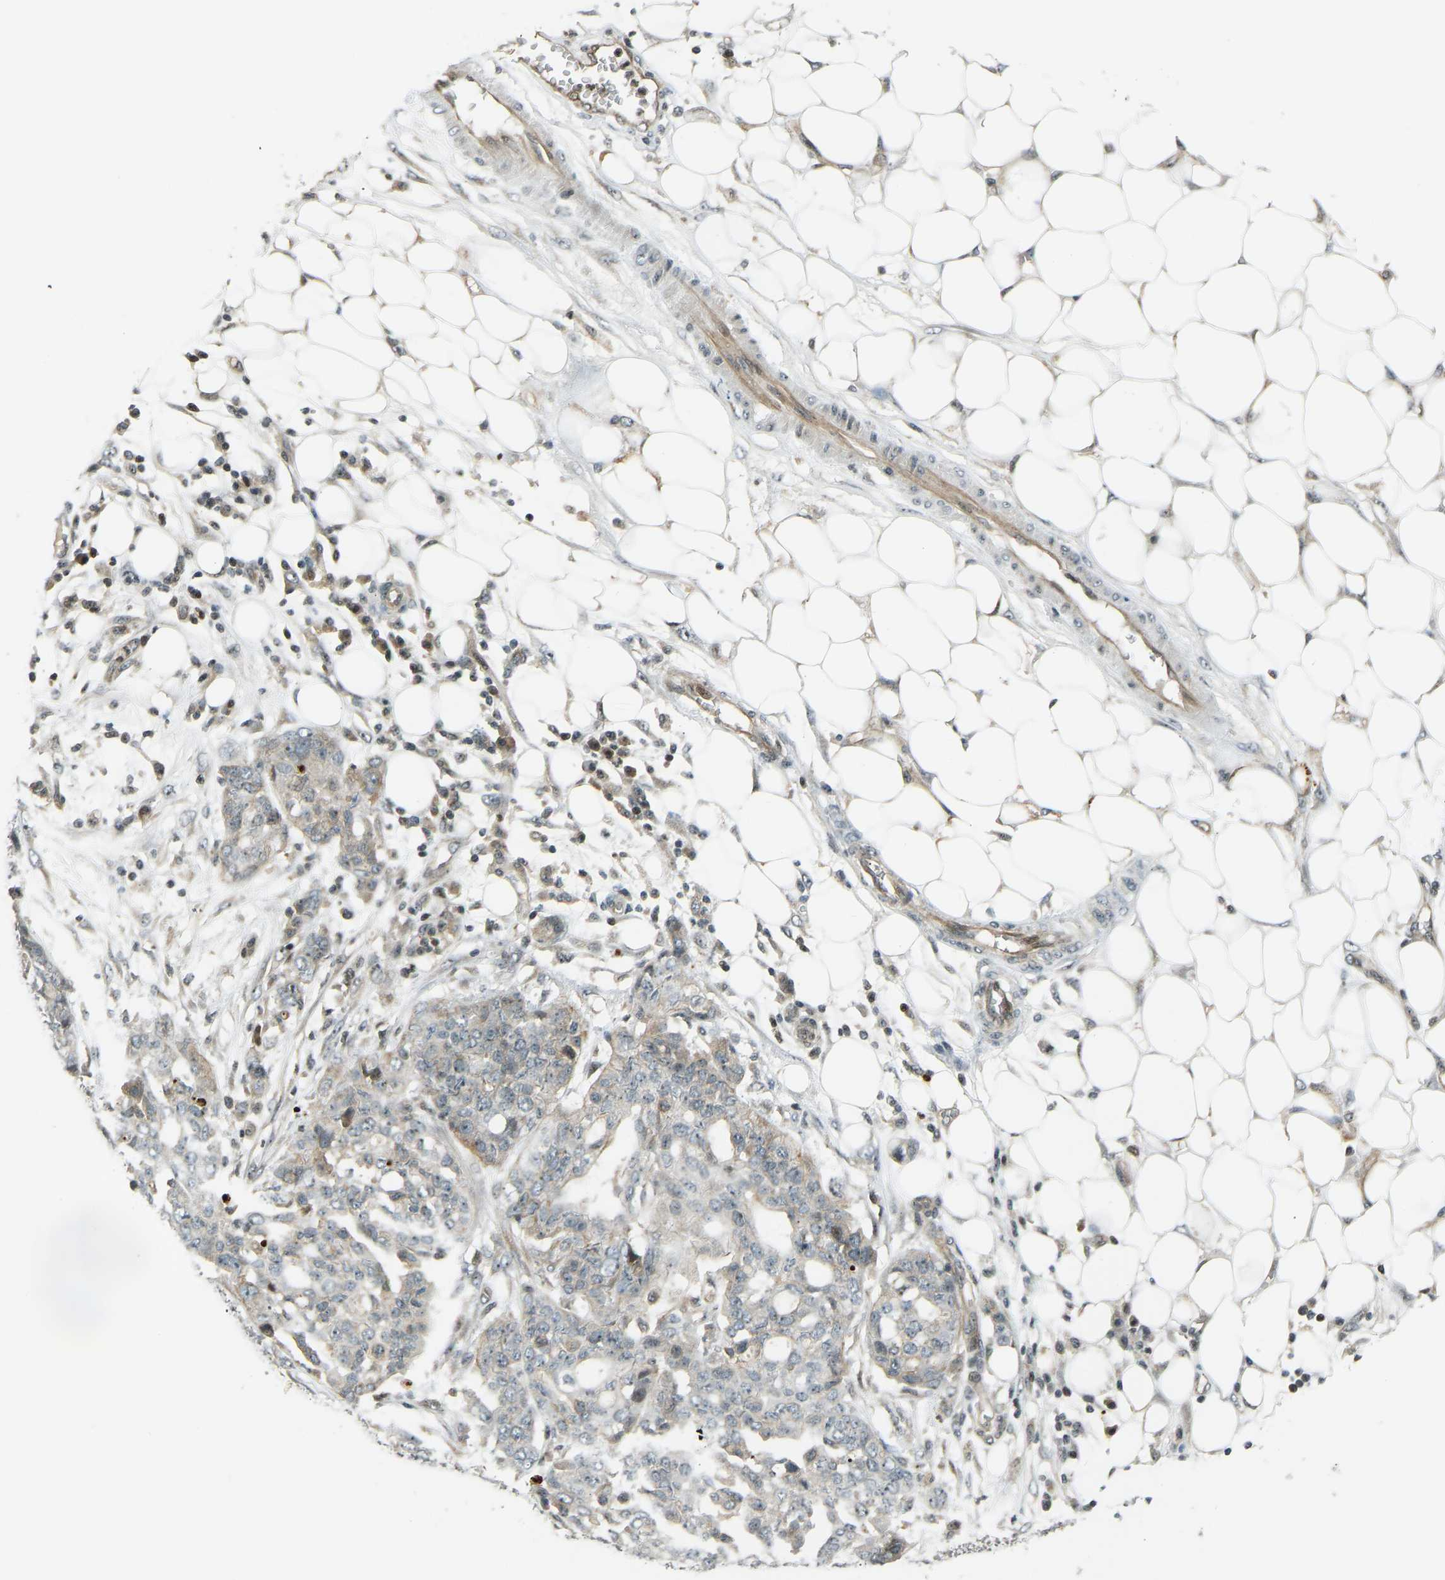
{"staining": {"intensity": "weak", "quantity": "<25%", "location": "cytoplasmic/membranous"}, "tissue": "ovarian cancer", "cell_type": "Tumor cells", "image_type": "cancer", "snomed": [{"axis": "morphology", "description": "Cystadenocarcinoma, serous, NOS"}, {"axis": "topography", "description": "Soft tissue"}, {"axis": "topography", "description": "Ovary"}], "caption": "This is an IHC image of human ovarian cancer (serous cystadenocarcinoma). There is no staining in tumor cells.", "gene": "SVOPL", "patient": {"sex": "female", "age": 57}}